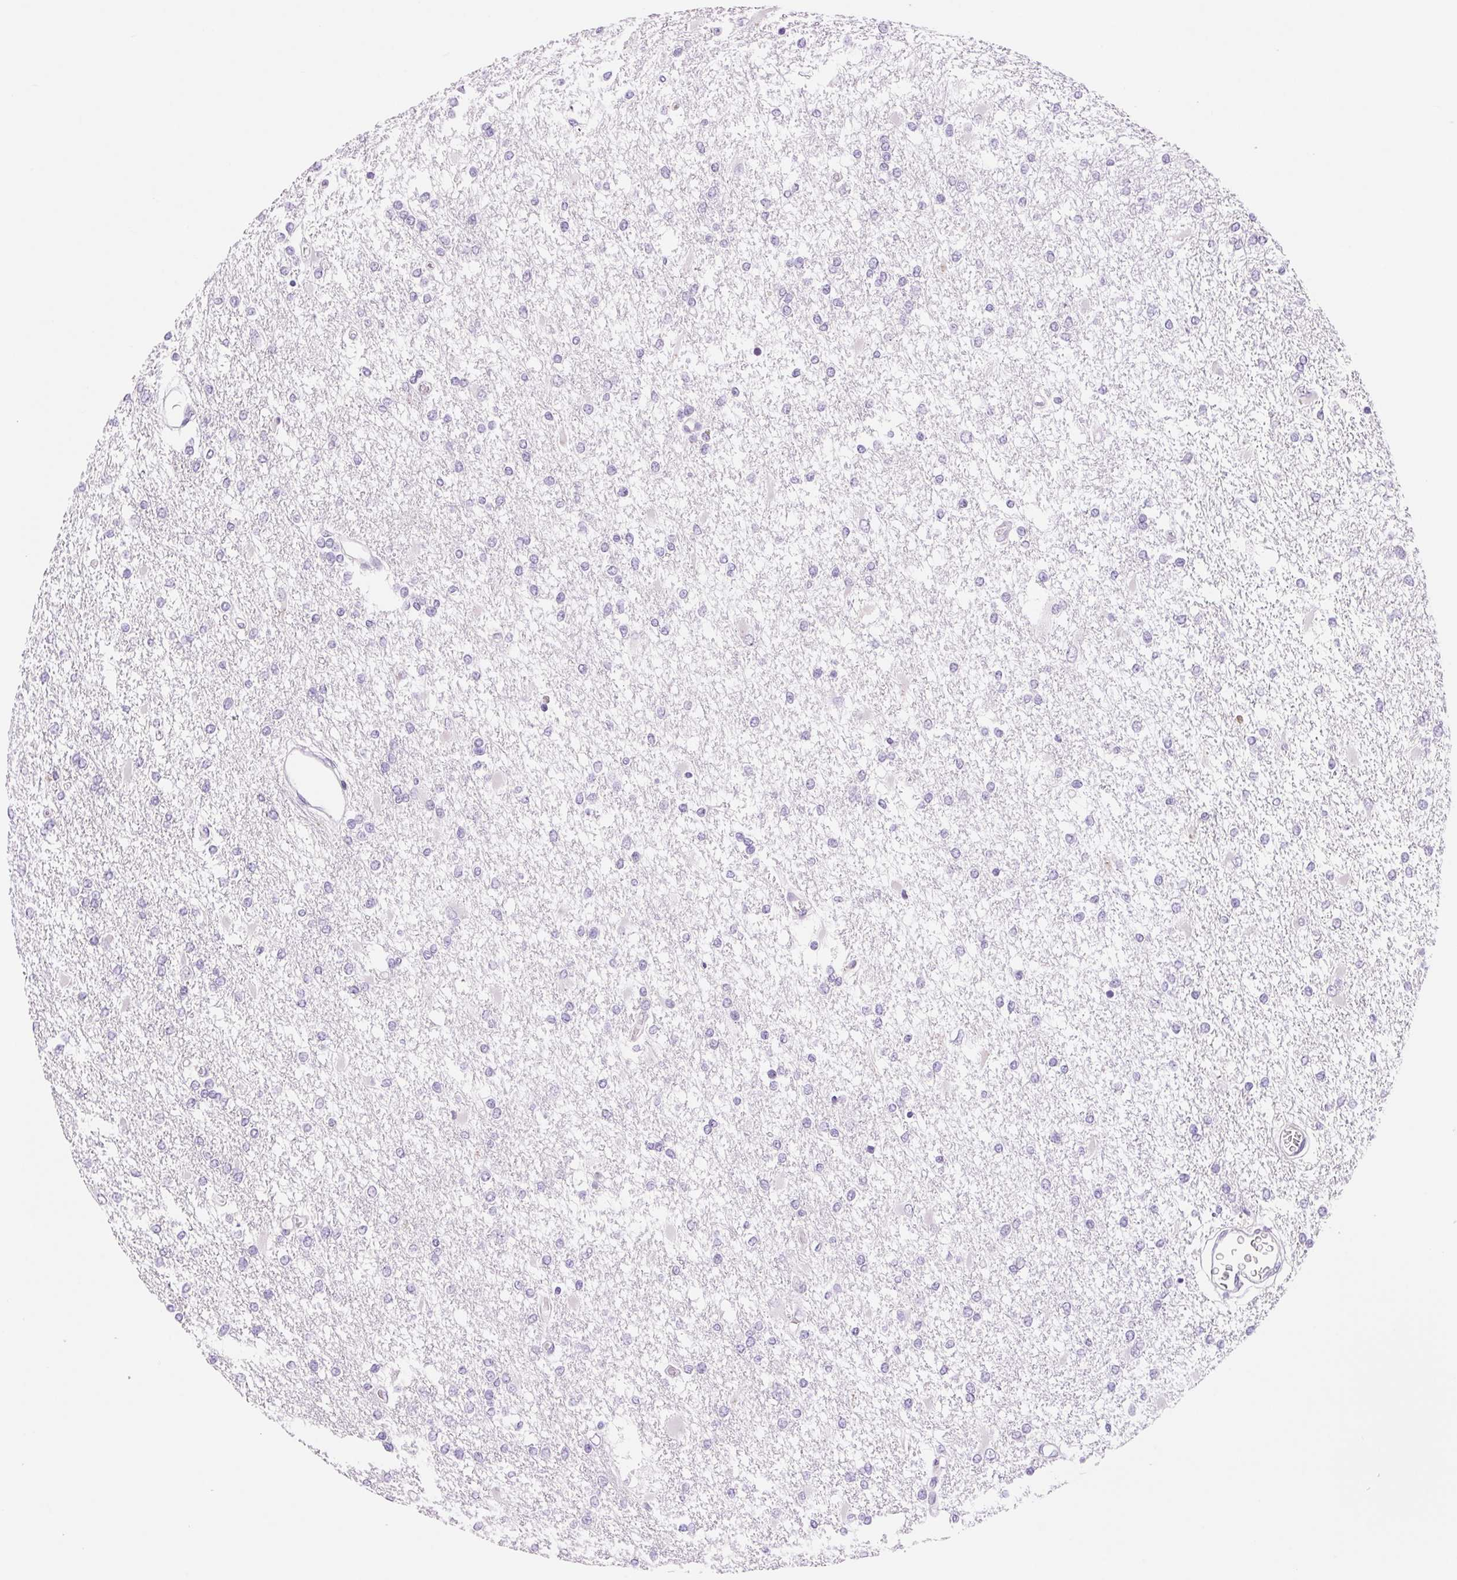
{"staining": {"intensity": "negative", "quantity": "none", "location": "none"}, "tissue": "glioma", "cell_type": "Tumor cells", "image_type": "cancer", "snomed": [{"axis": "morphology", "description": "Glioma, malignant, High grade"}, {"axis": "topography", "description": "Cerebral cortex"}], "caption": "The micrograph displays no staining of tumor cells in malignant glioma (high-grade). The staining is performed using DAB brown chromogen with nuclei counter-stained in using hematoxylin.", "gene": "ASGR2", "patient": {"sex": "male", "age": 79}}